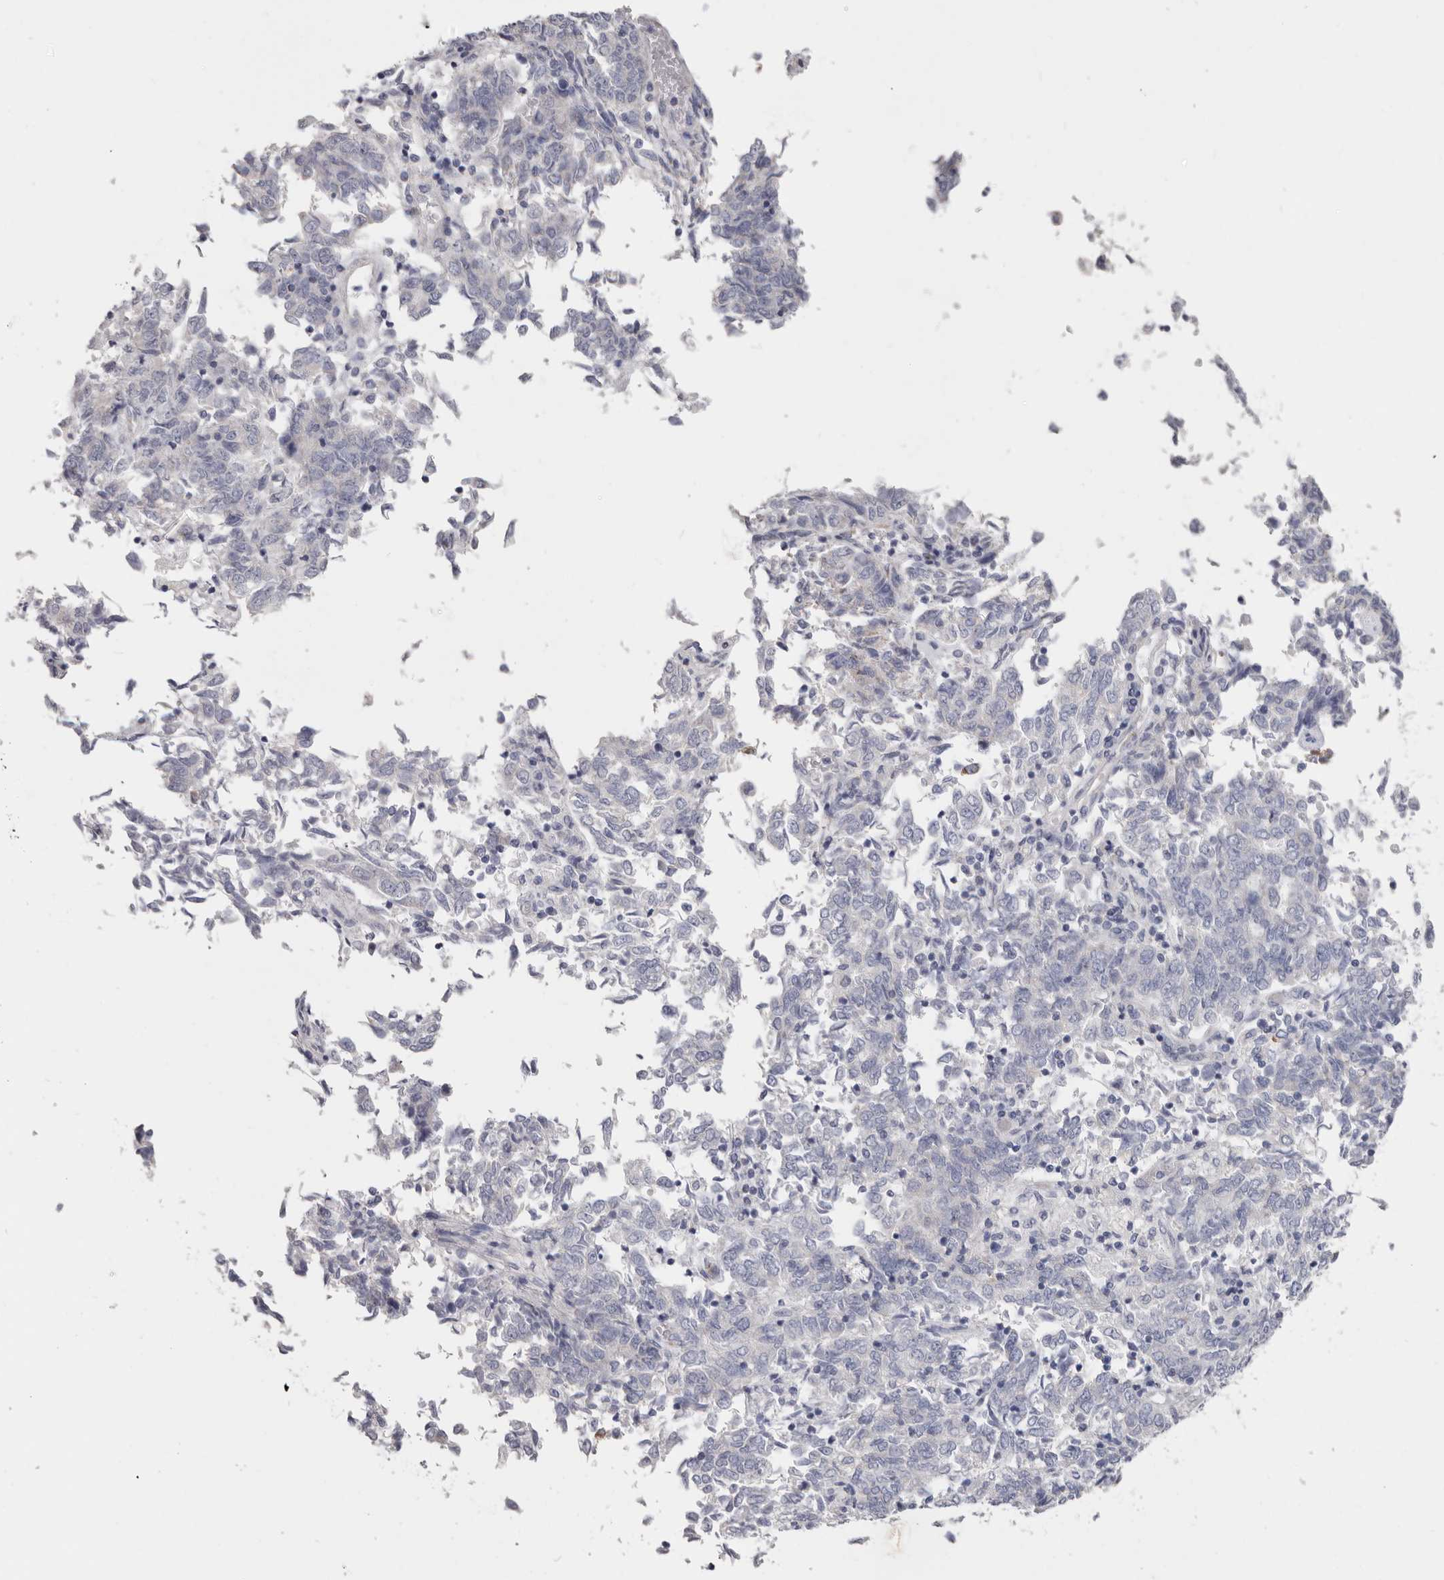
{"staining": {"intensity": "weak", "quantity": "<25%", "location": "cytoplasmic/membranous"}, "tissue": "endometrial cancer", "cell_type": "Tumor cells", "image_type": "cancer", "snomed": [{"axis": "morphology", "description": "Adenocarcinoma, NOS"}, {"axis": "topography", "description": "Endometrium"}], "caption": "This is an immunohistochemistry (IHC) image of endometrial cancer. There is no positivity in tumor cells.", "gene": "RSPO2", "patient": {"sex": "female", "age": 80}}